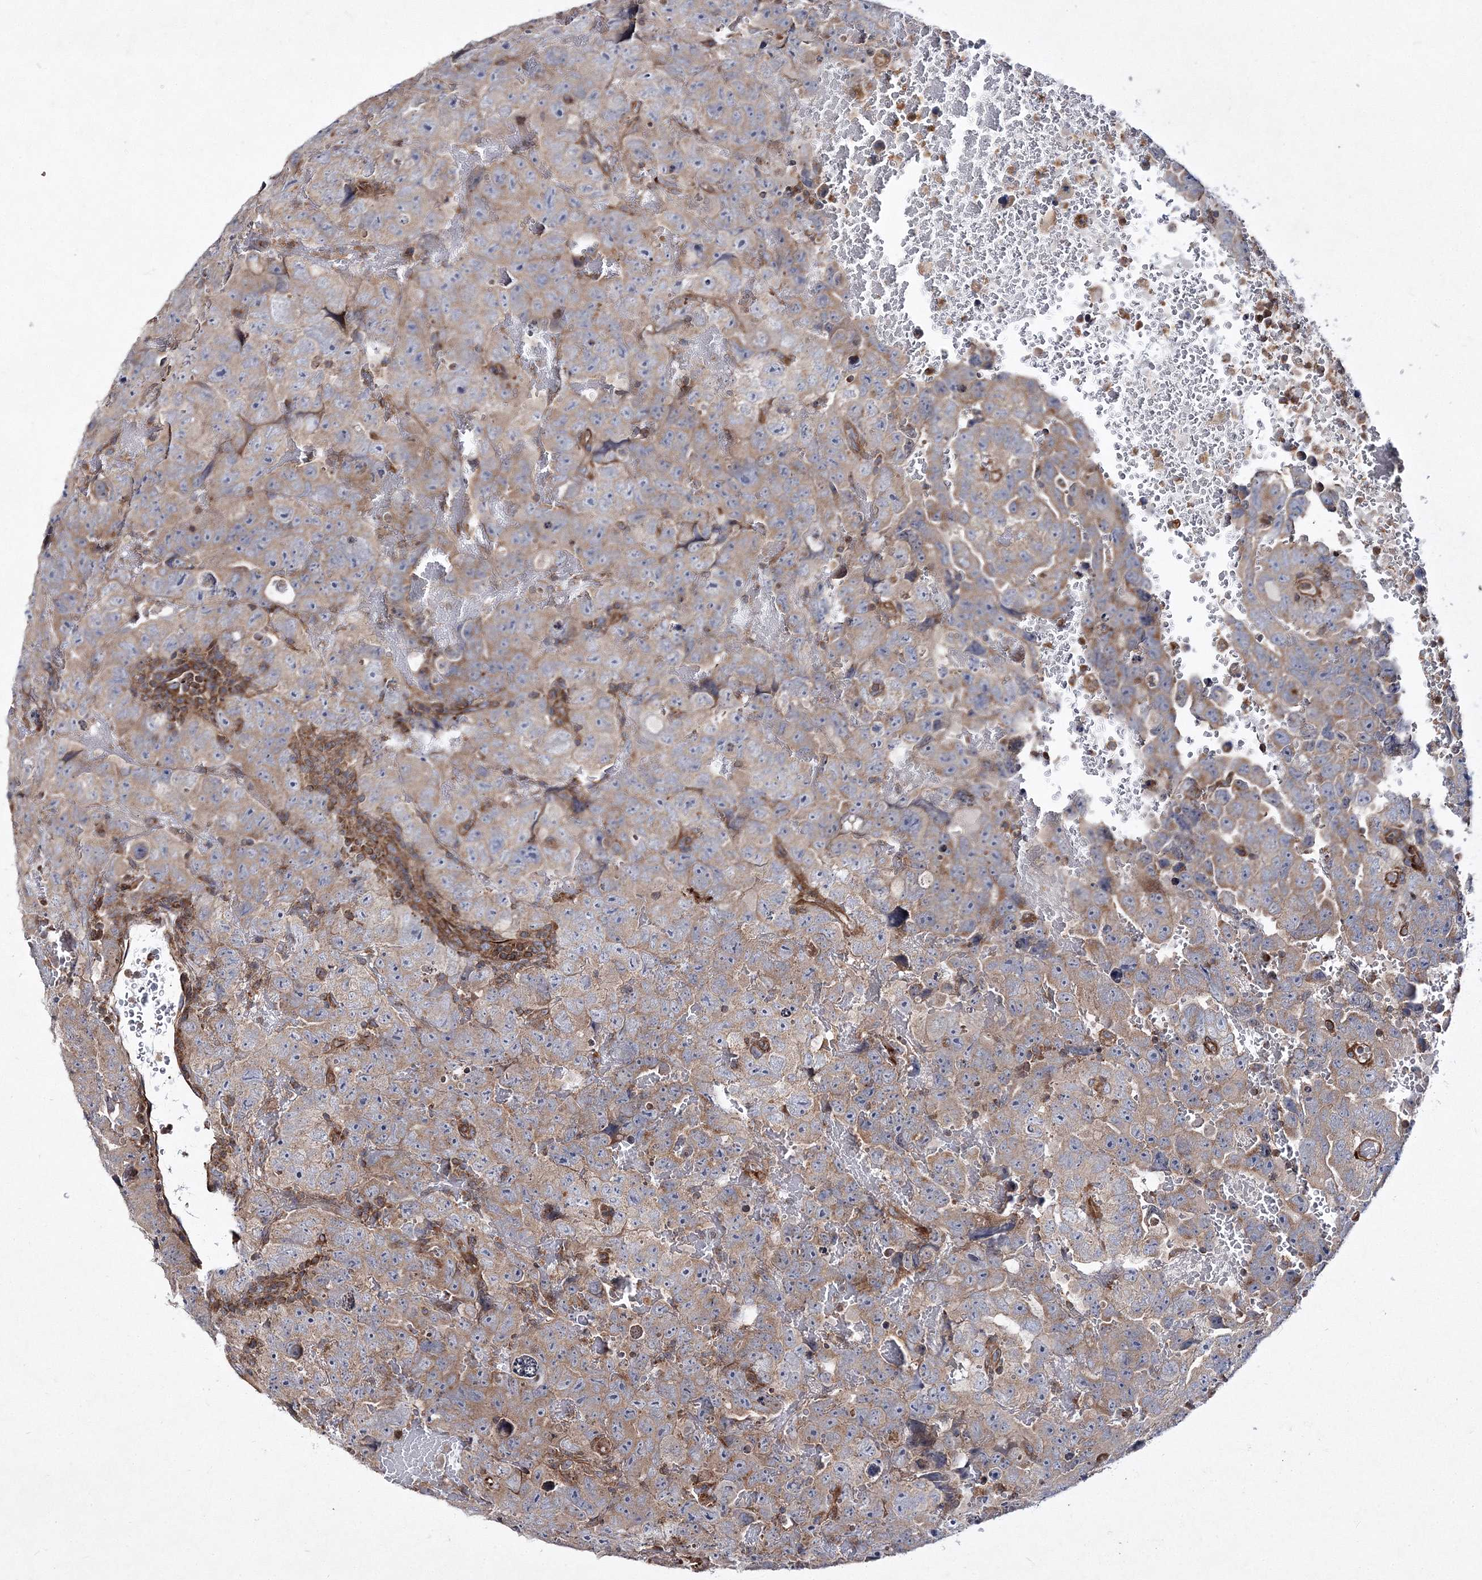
{"staining": {"intensity": "weak", "quantity": "25%-75%", "location": "cytoplasmic/membranous"}, "tissue": "testis cancer", "cell_type": "Tumor cells", "image_type": "cancer", "snomed": [{"axis": "morphology", "description": "Carcinoma, Embryonal, NOS"}, {"axis": "topography", "description": "Testis"}], "caption": "A photomicrograph of testis embryonal carcinoma stained for a protein reveals weak cytoplasmic/membranous brown staining in tumor cells. The protein is stained brown, and the nuclei are stained in blue (DAB (3,3'-diaminobenzidine) IHC with brightfield microscopy, high magnification).", "gene": "DNAJC13", "patient": {"sex": "male", "age": 45}}